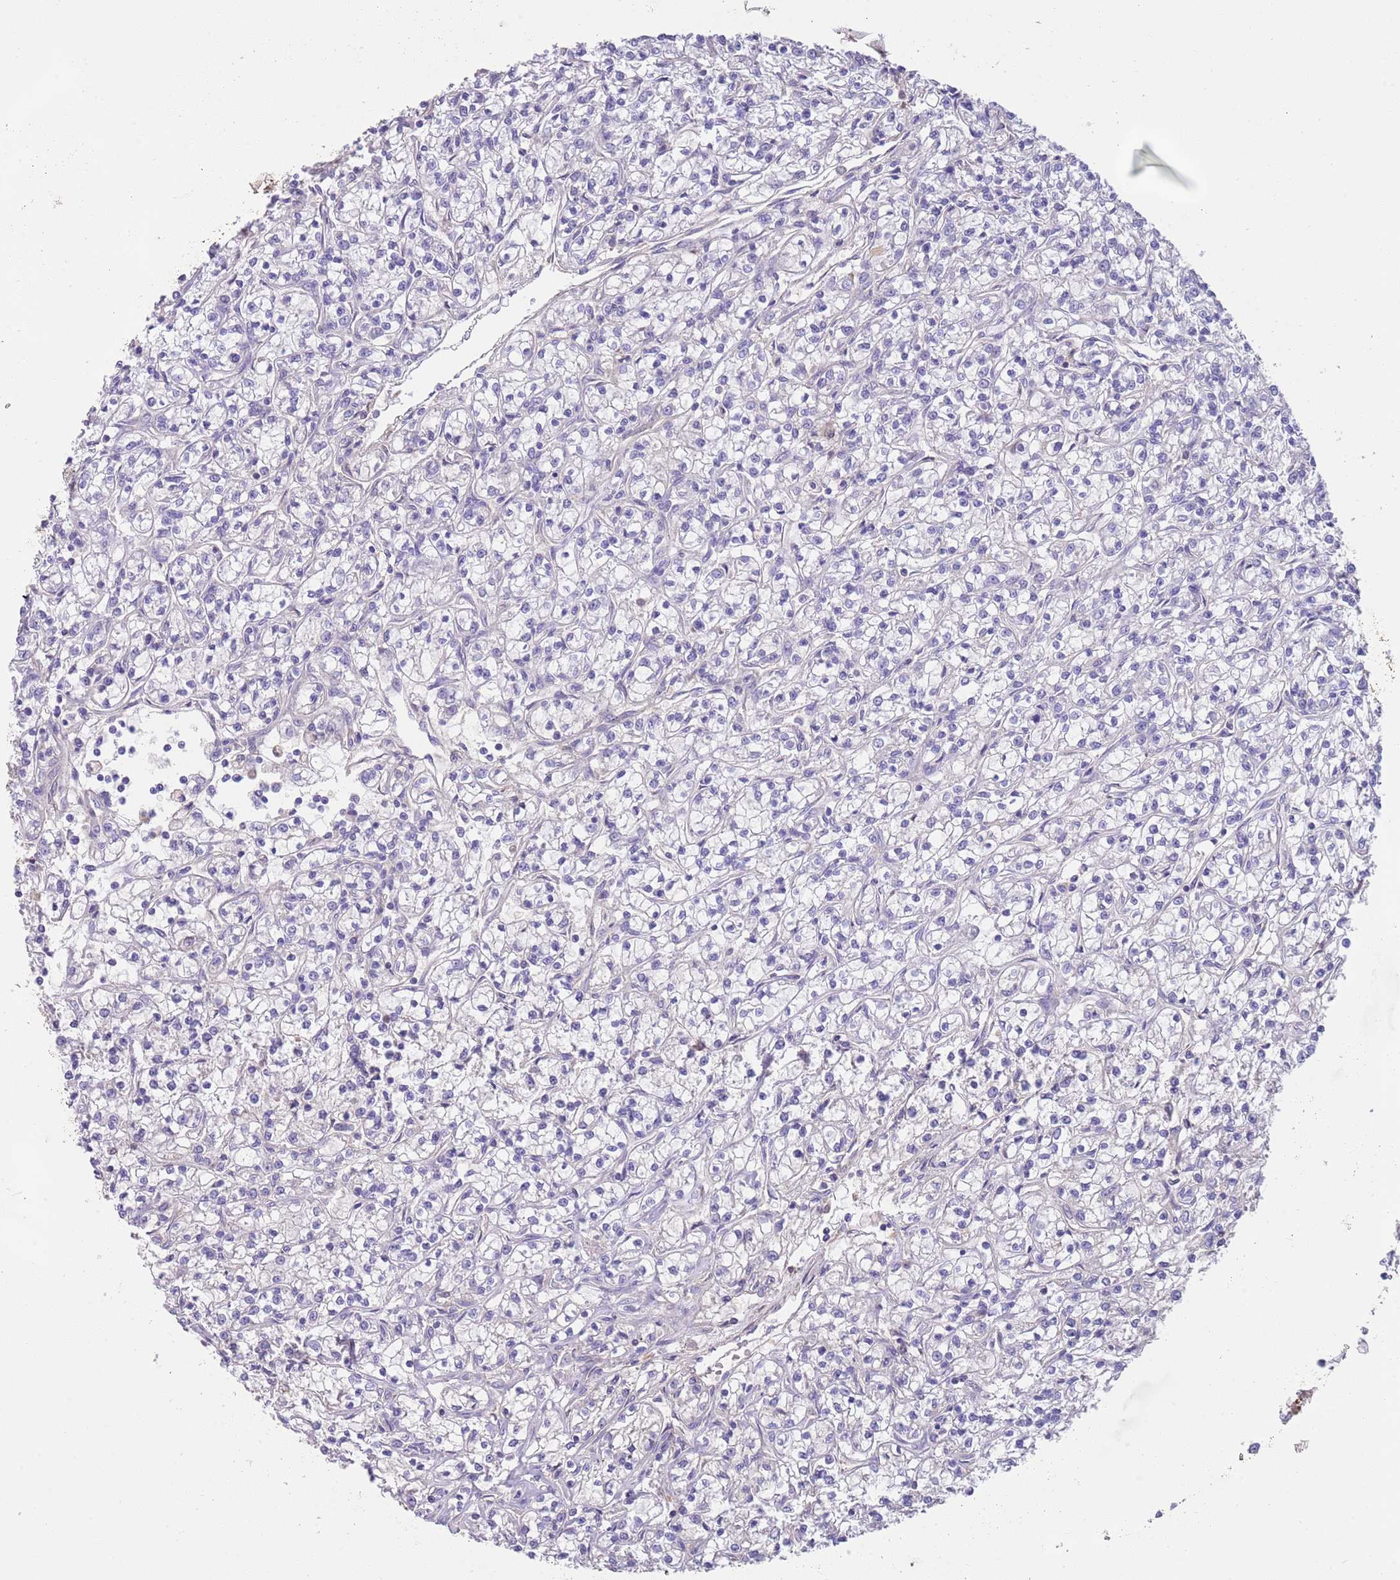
{"staining": {"intensity": "negative", "quantity": "none", "location": "none"}, "tissue": "renal cancer", "cell_type": "Tumor cells", "image_type": "cancer", "snomed": [{"axis": "morphology", "description": "Adenocarcinoma, NOS"}, {"axis": "topography", "description": "Kidney"}], "caption": "Renal cancer (adenocarcinoma) was stained to show a protein in brown. There is no significant staining in tumor cells.", "gene": "IGFL4", "patient": {"sex": "female", "age": 59}}